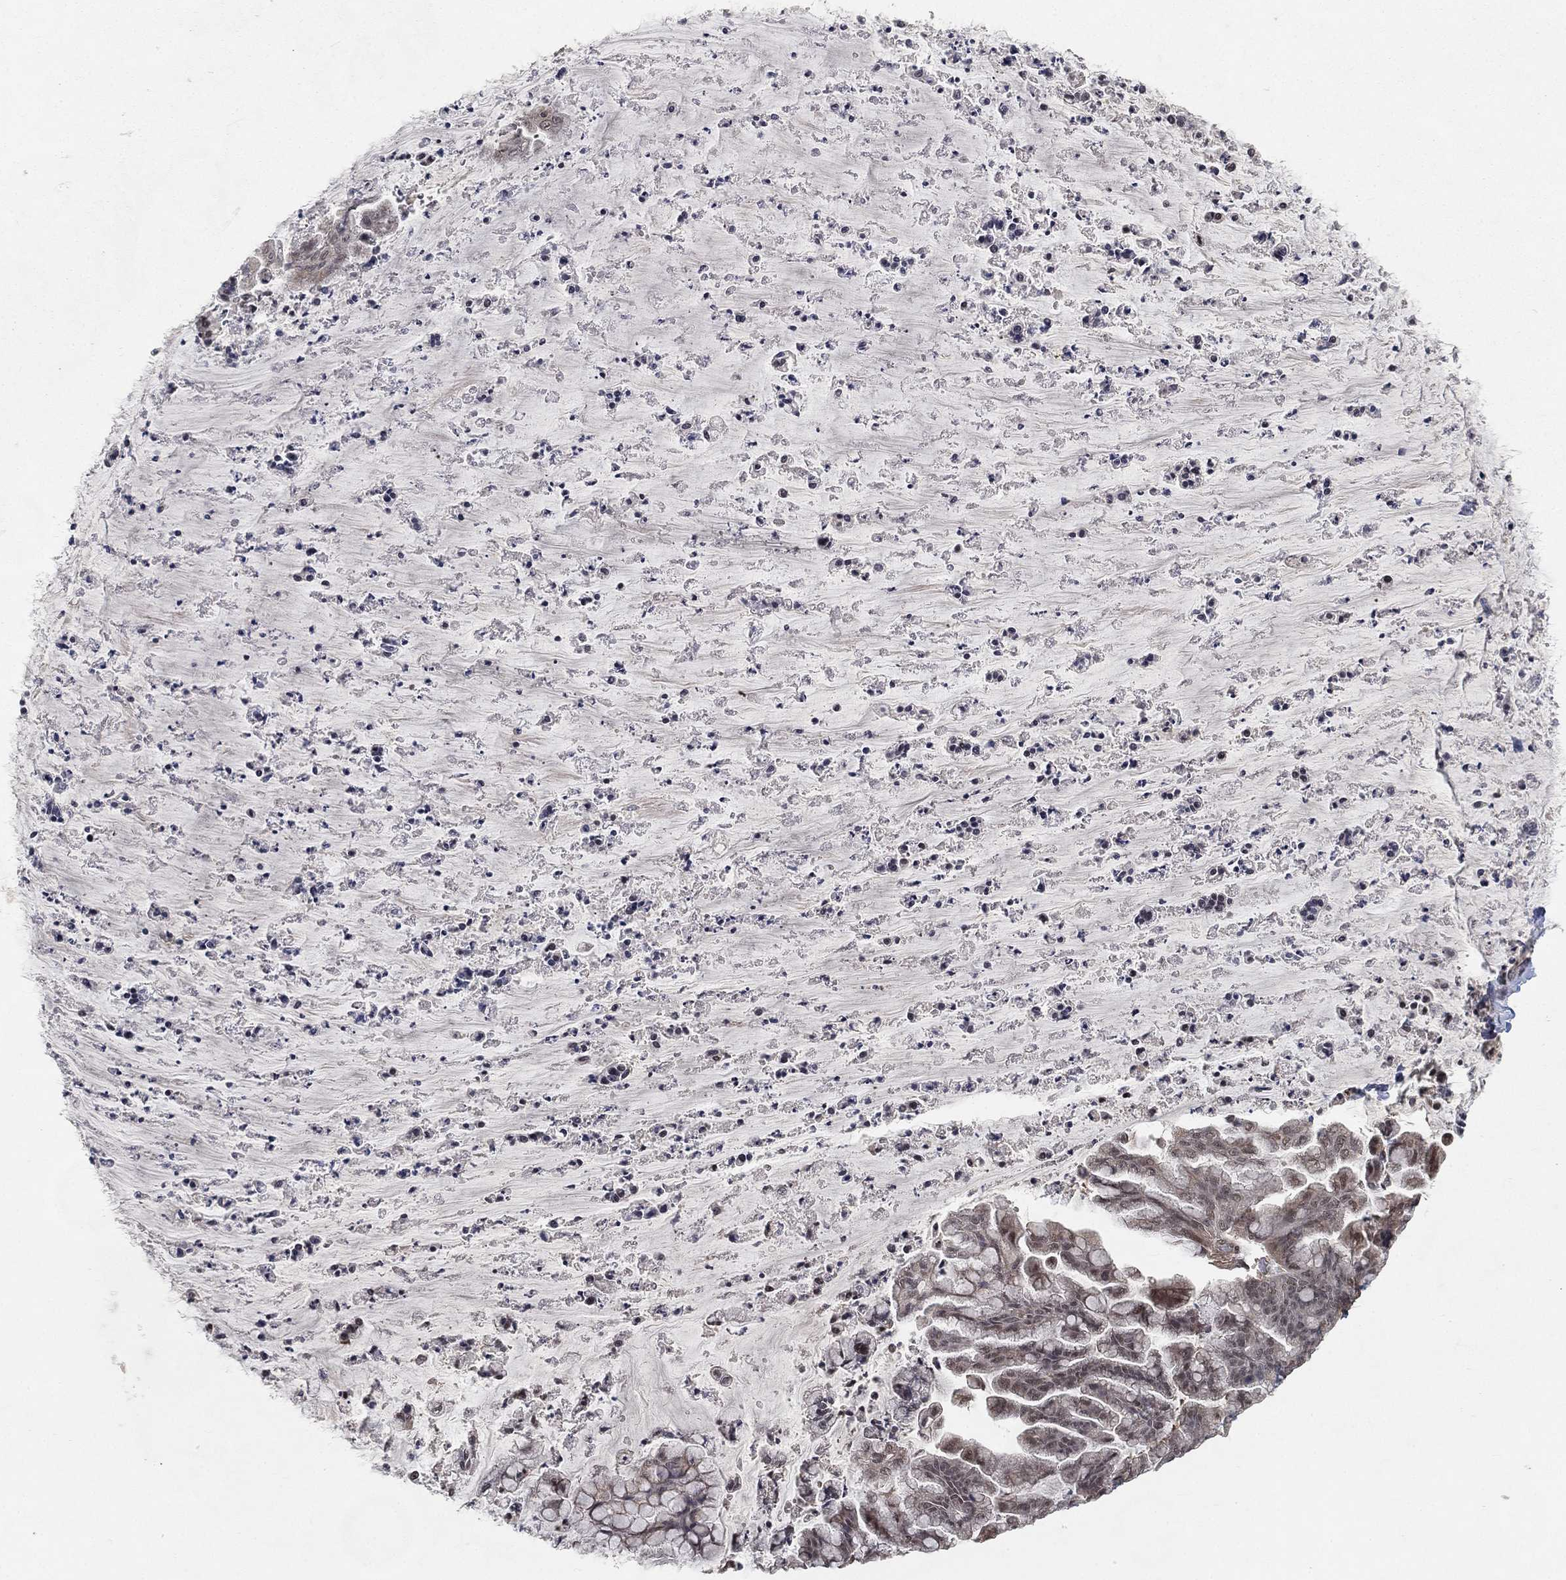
{"staining": {"intensity": "negative", "quantity": "none", "location": "none"}, "tissue": "ovarian cancer", "cell_type": "Tumor cells", "image_type": "cancer", "snomed": [{"axis": "morphology", "description": "Cystadenocarcinoma, mucinous, NOS"}, {"axis": "topography", "description": "Ovary"}], "caption": "Photomicrograph shows no significant protein staining in tumor cells of mucinous cystadenocarcinoma (ovarian).", "gene": "WDR26", "patient": {"sex": "female", "age": 67}}